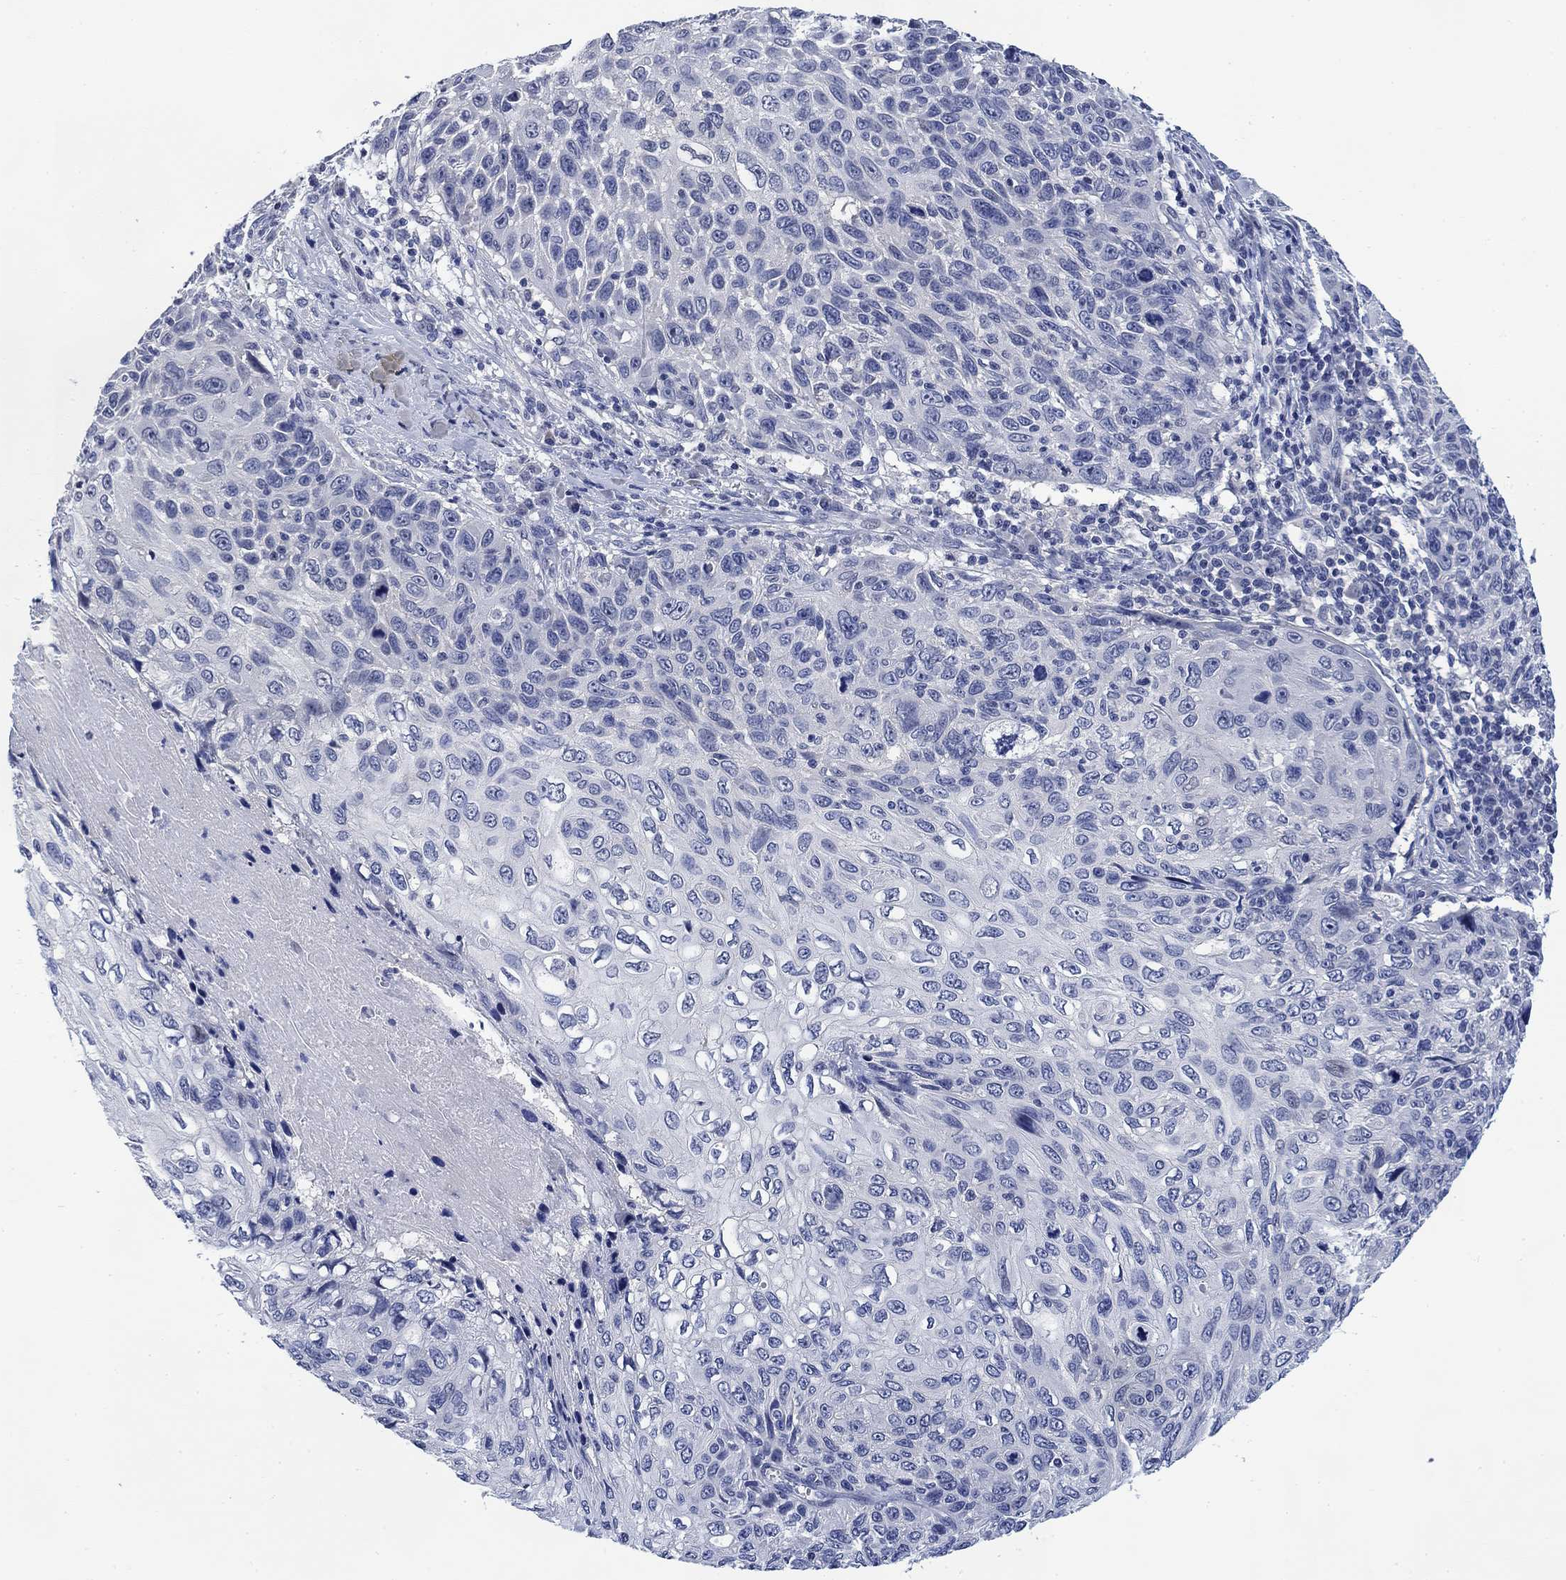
{"staining": {"intensity": "negative", "quantity": "none", "location": "none"}, "tissue": "skin cancer", "cell_type": "Tumor cells", "image_type": "cancer", "snomed": [{"axis": "morphology", "description": "Squamous cell carcinoma, NOS"}, {"axis": "topography", "description": "Skin"}], "caption": "A high-resolution image shows immunohistochemistry staining of skin squamous cell carcinoma, which shows no significant staining in tumor cells.", "gene": "DAZL", "patient": {"sex": "male", "age": 92}}